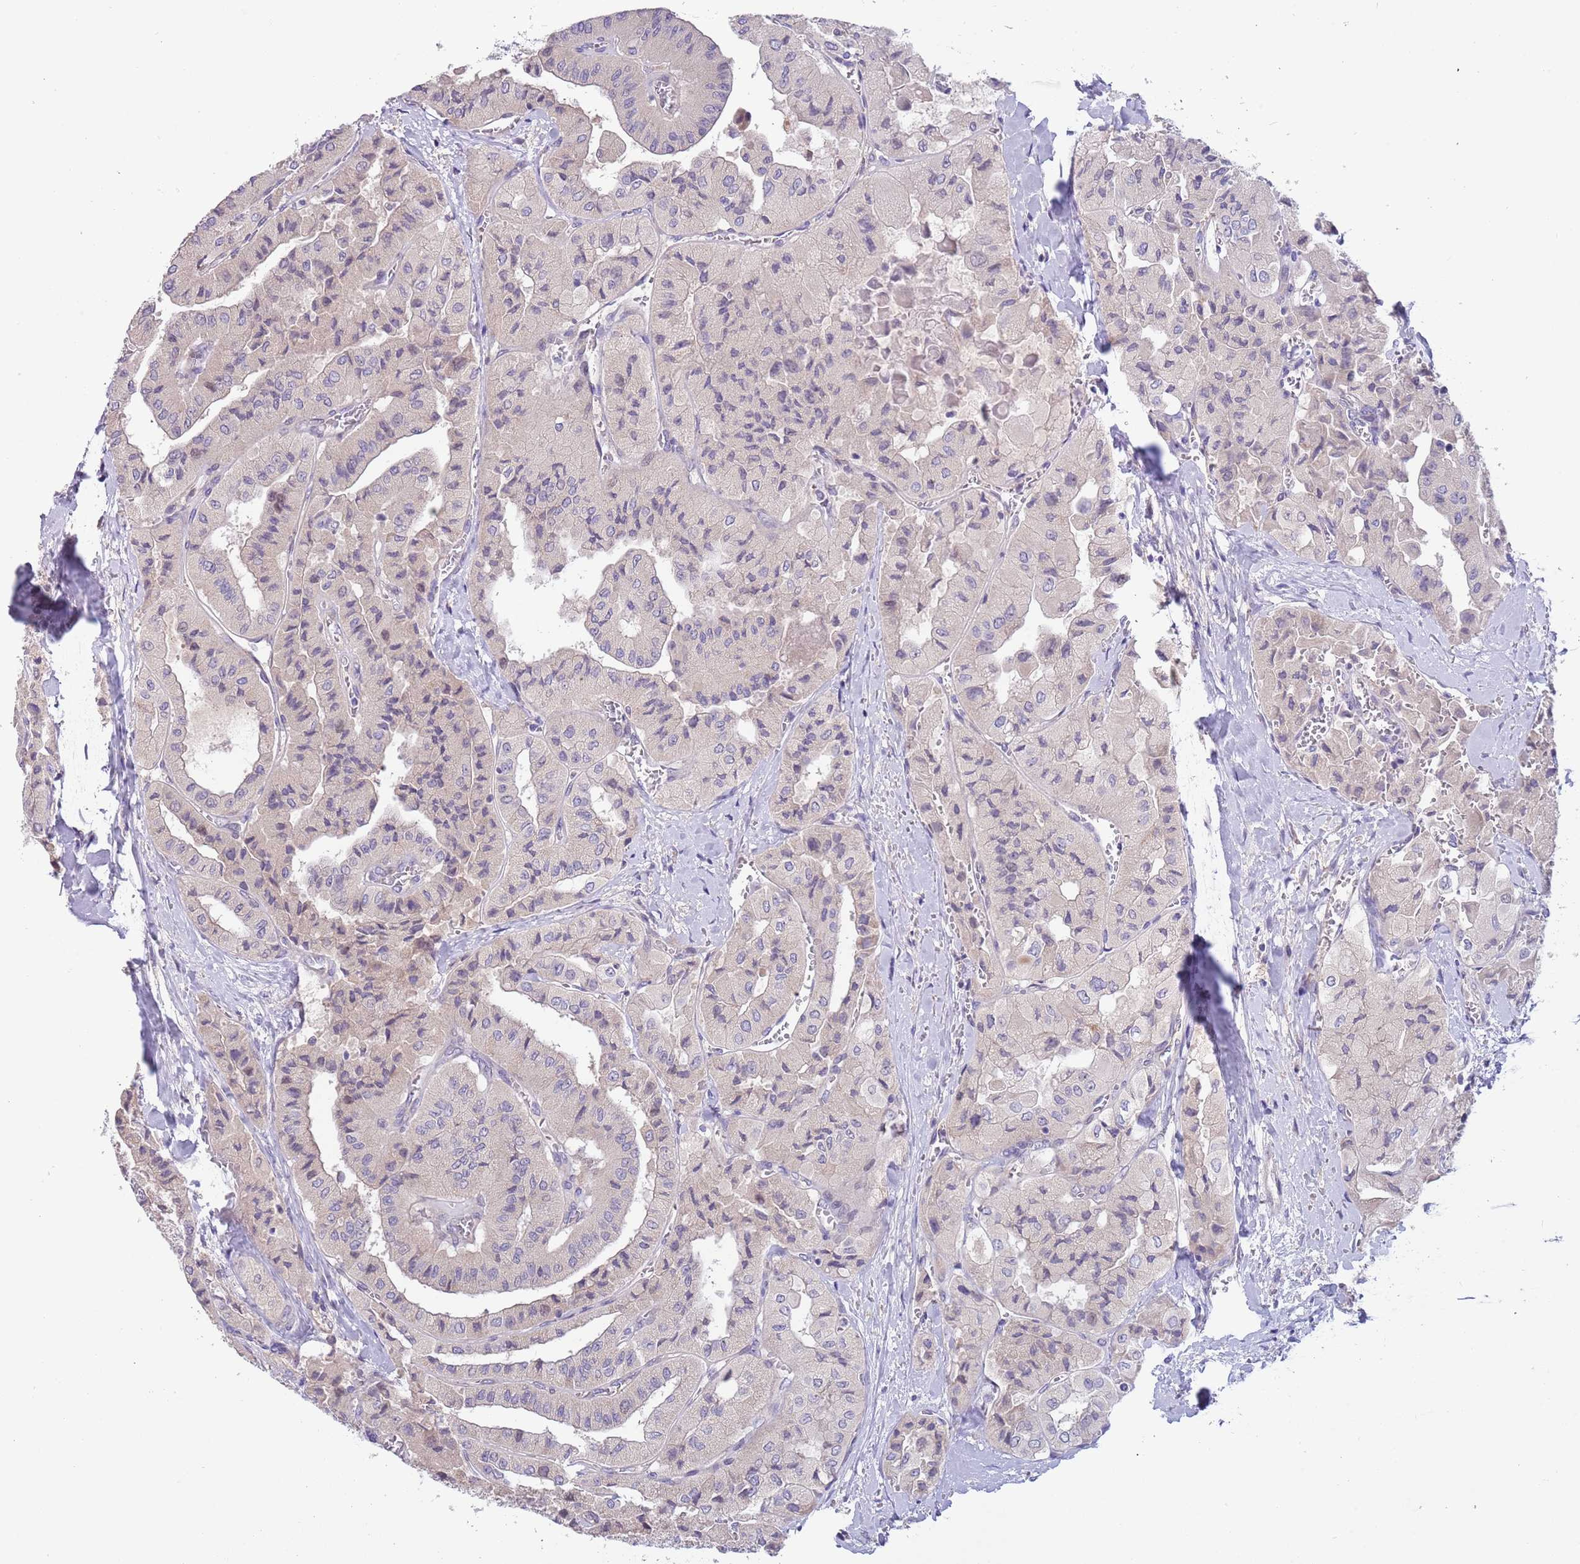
{"staining": {"intensity": "negative", "quantity": "none", "location": "none"}, "tissue": "thyroid cancer", "cell_type": "Tumor cells", "image_type": "cancer", "snomed": [{"axis": "morphology", "description": "Normal tissue, NOS"}, {"axis": "morphology", "description": "Papillary adenocarcinoma, NOS"}, {"axis": "topography", "description": "Thyroid gland"}], "caption": "IHC image of human thyroid papillary adenocarcinoma stained for a protein (brown), which exhibits no expression in tumor cells.", "gene": "CABYR", "patient": {"sex": "female", "age": 59}}